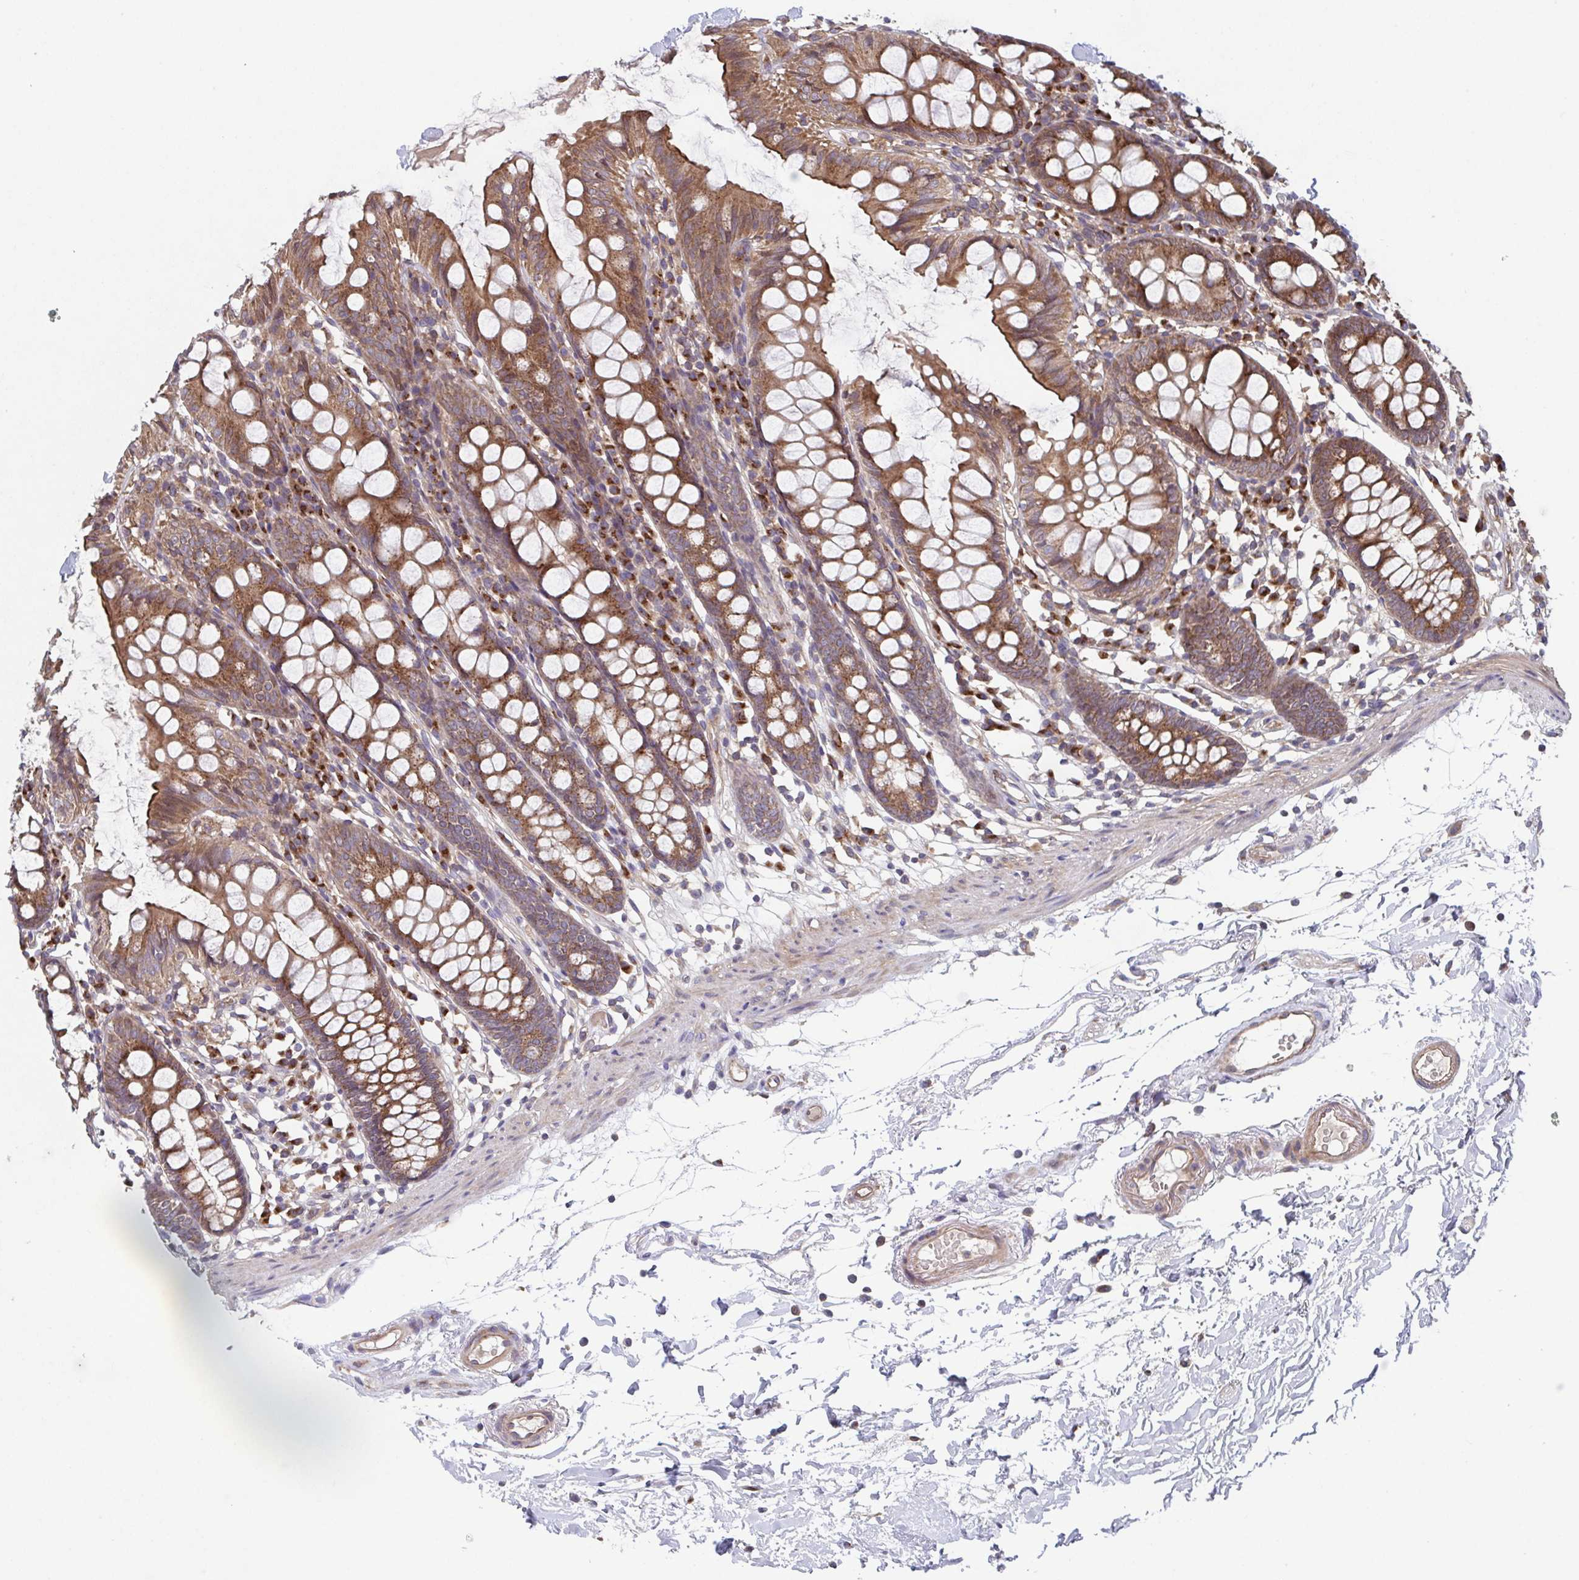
{"staining": {"intensity": "moderate", "quantity": ">75%", "location": "cytoplasmic/membranous"}, "tissue": "colon", "cell_type": "Endothelial cells", "image_type": "normal", "snomed": [{"axis": "morphology", "description": "Normal tissue, NOS"}, {"axis": "topography", "description": "Colon"}], "caption": "Endothelial cells show medium levels of moderate cytoplasmic/membranous staining in approximately >75% of cells in benign human colon.", "gene": "COPB1", "patient": {"sex": "female", "age": 84}}